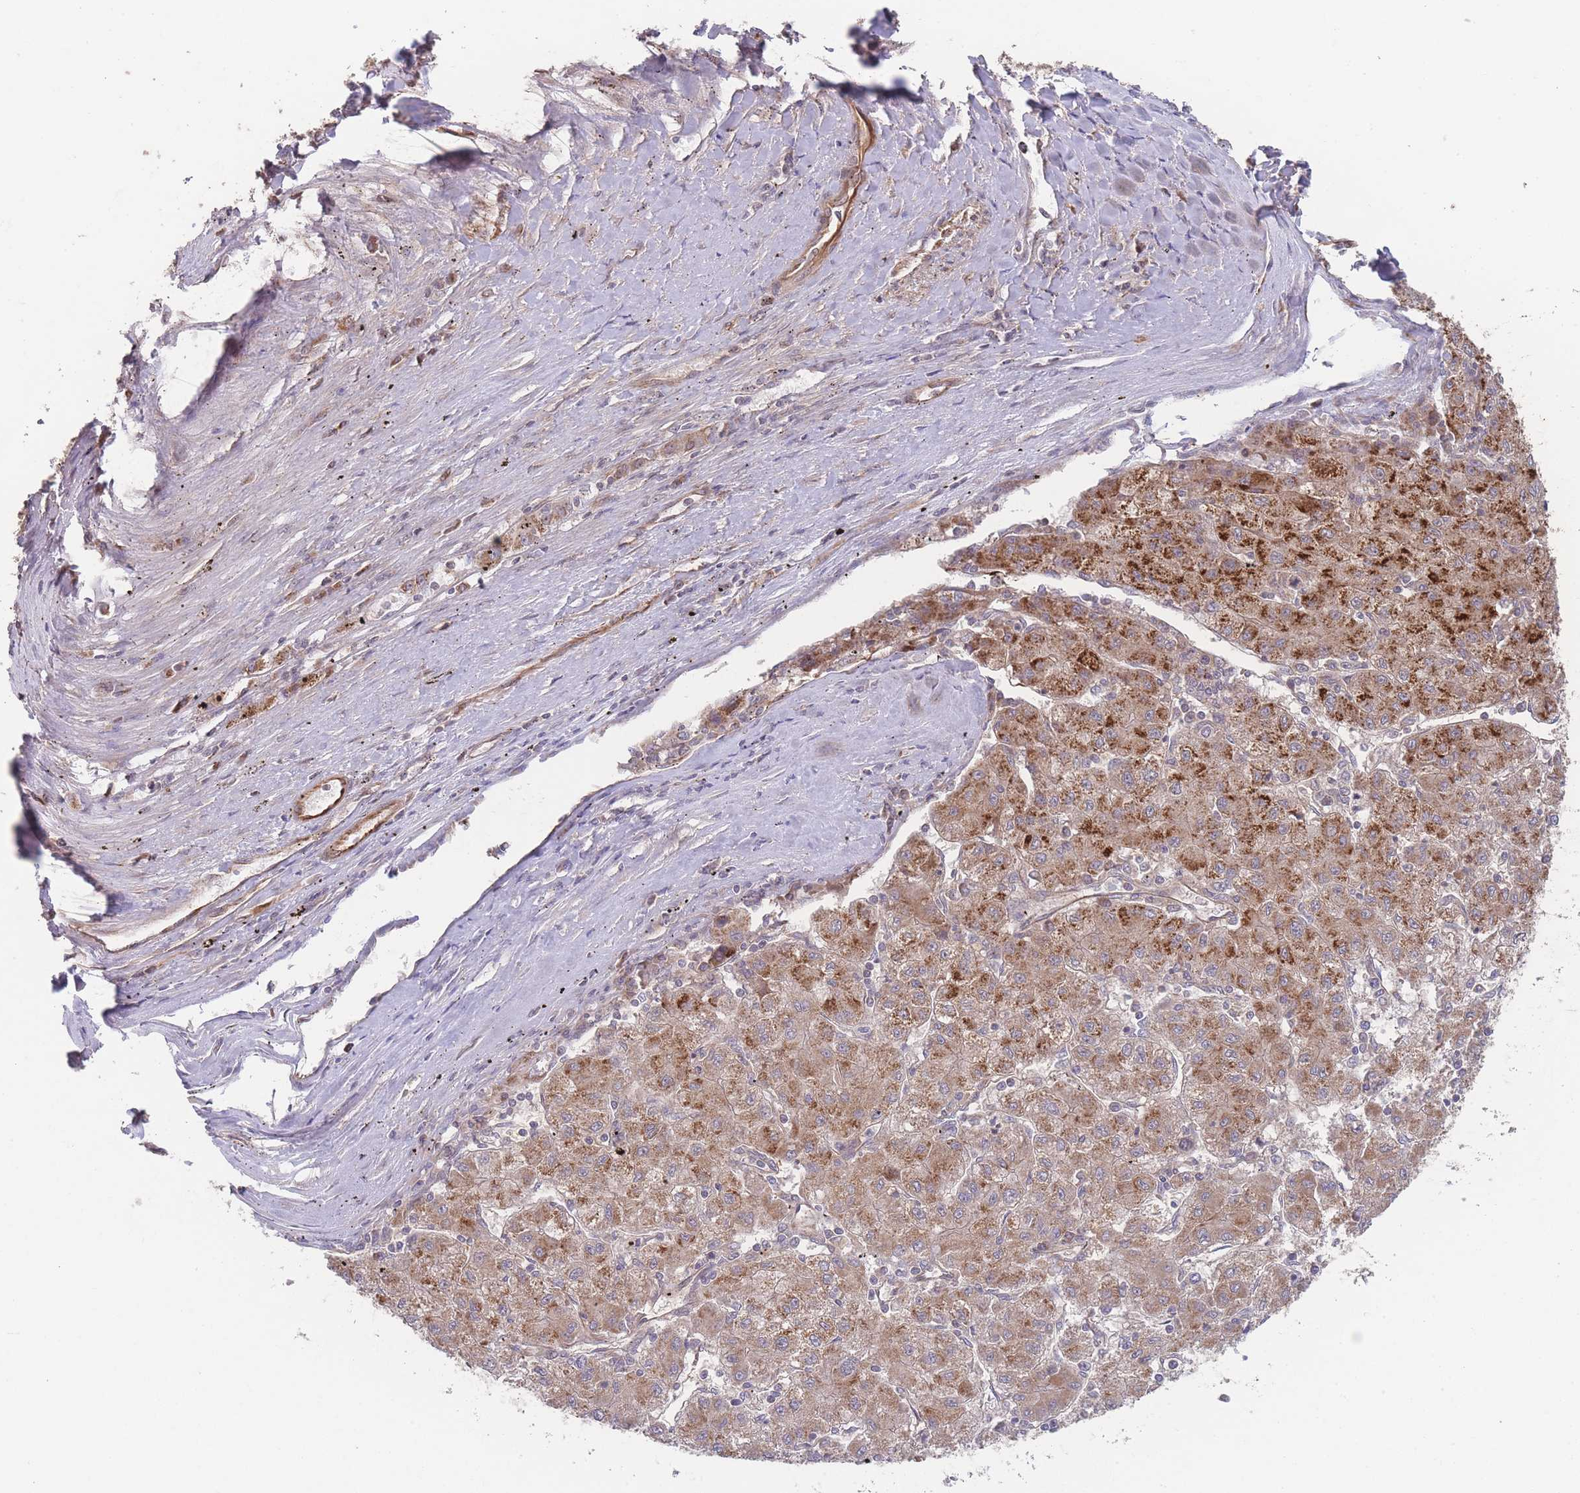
{"staining": {"intensity": "moderate", "quantity": ">75%", "location": "cytoplasmic/membranous"}, "tissue": "liver cancer", "cell_type": "Tumor cells", "image_type": "cancer", "snomed": [{"axis": "morphology", "description": "Carcinoma, Hepatocellular, NOS"}, {"axis": "topography", "description": "Liver"}], "caption": "The histopathology image reveals staining of hepatocellular carcinoma (liver), revealing moderate cytoplasmic/membranous protein expression (brown color) within tumor cells.", "gene": "PXMP4", "patient": {"sex": "male", "age": 72}}